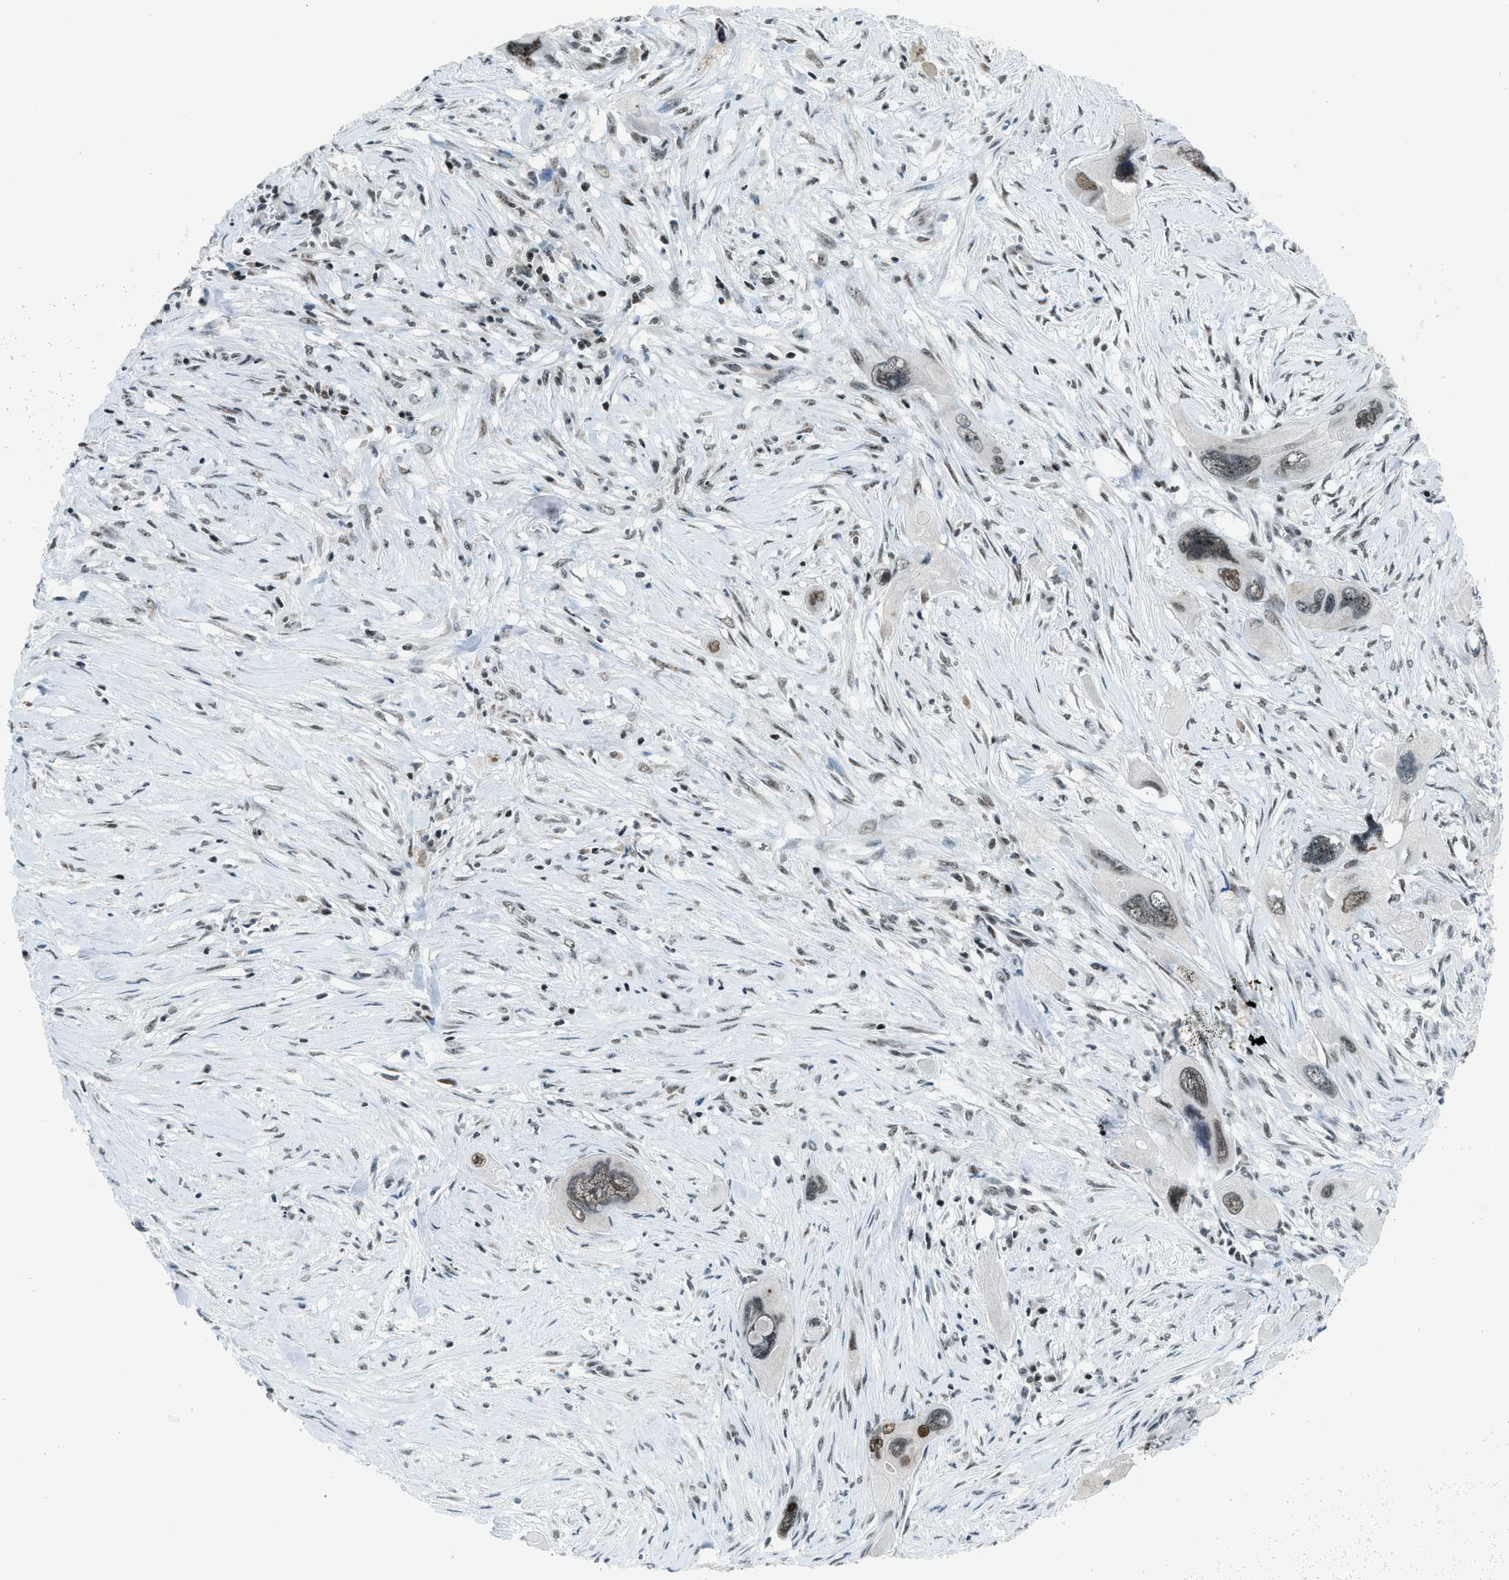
{"staining": {"intensity": "moderate", "quantity": ">75%", "location": "nuclear"}, "tissue": "pancreatic cancer", "cell_type": "Tumor cells", "image_type": "cancer", "snomed": [{"axis": "morphology", "description": "Adenocarcinoma, NOS"}, {"axis": "topography", "description": "Pancreas"}], "caption": "Pancreatic adenocarcinoma stained for a protein displays moderate nuclear positivity in tumor cells.", "gene": "RAD51B", "patient": {"sex": "male", "age": 73}}